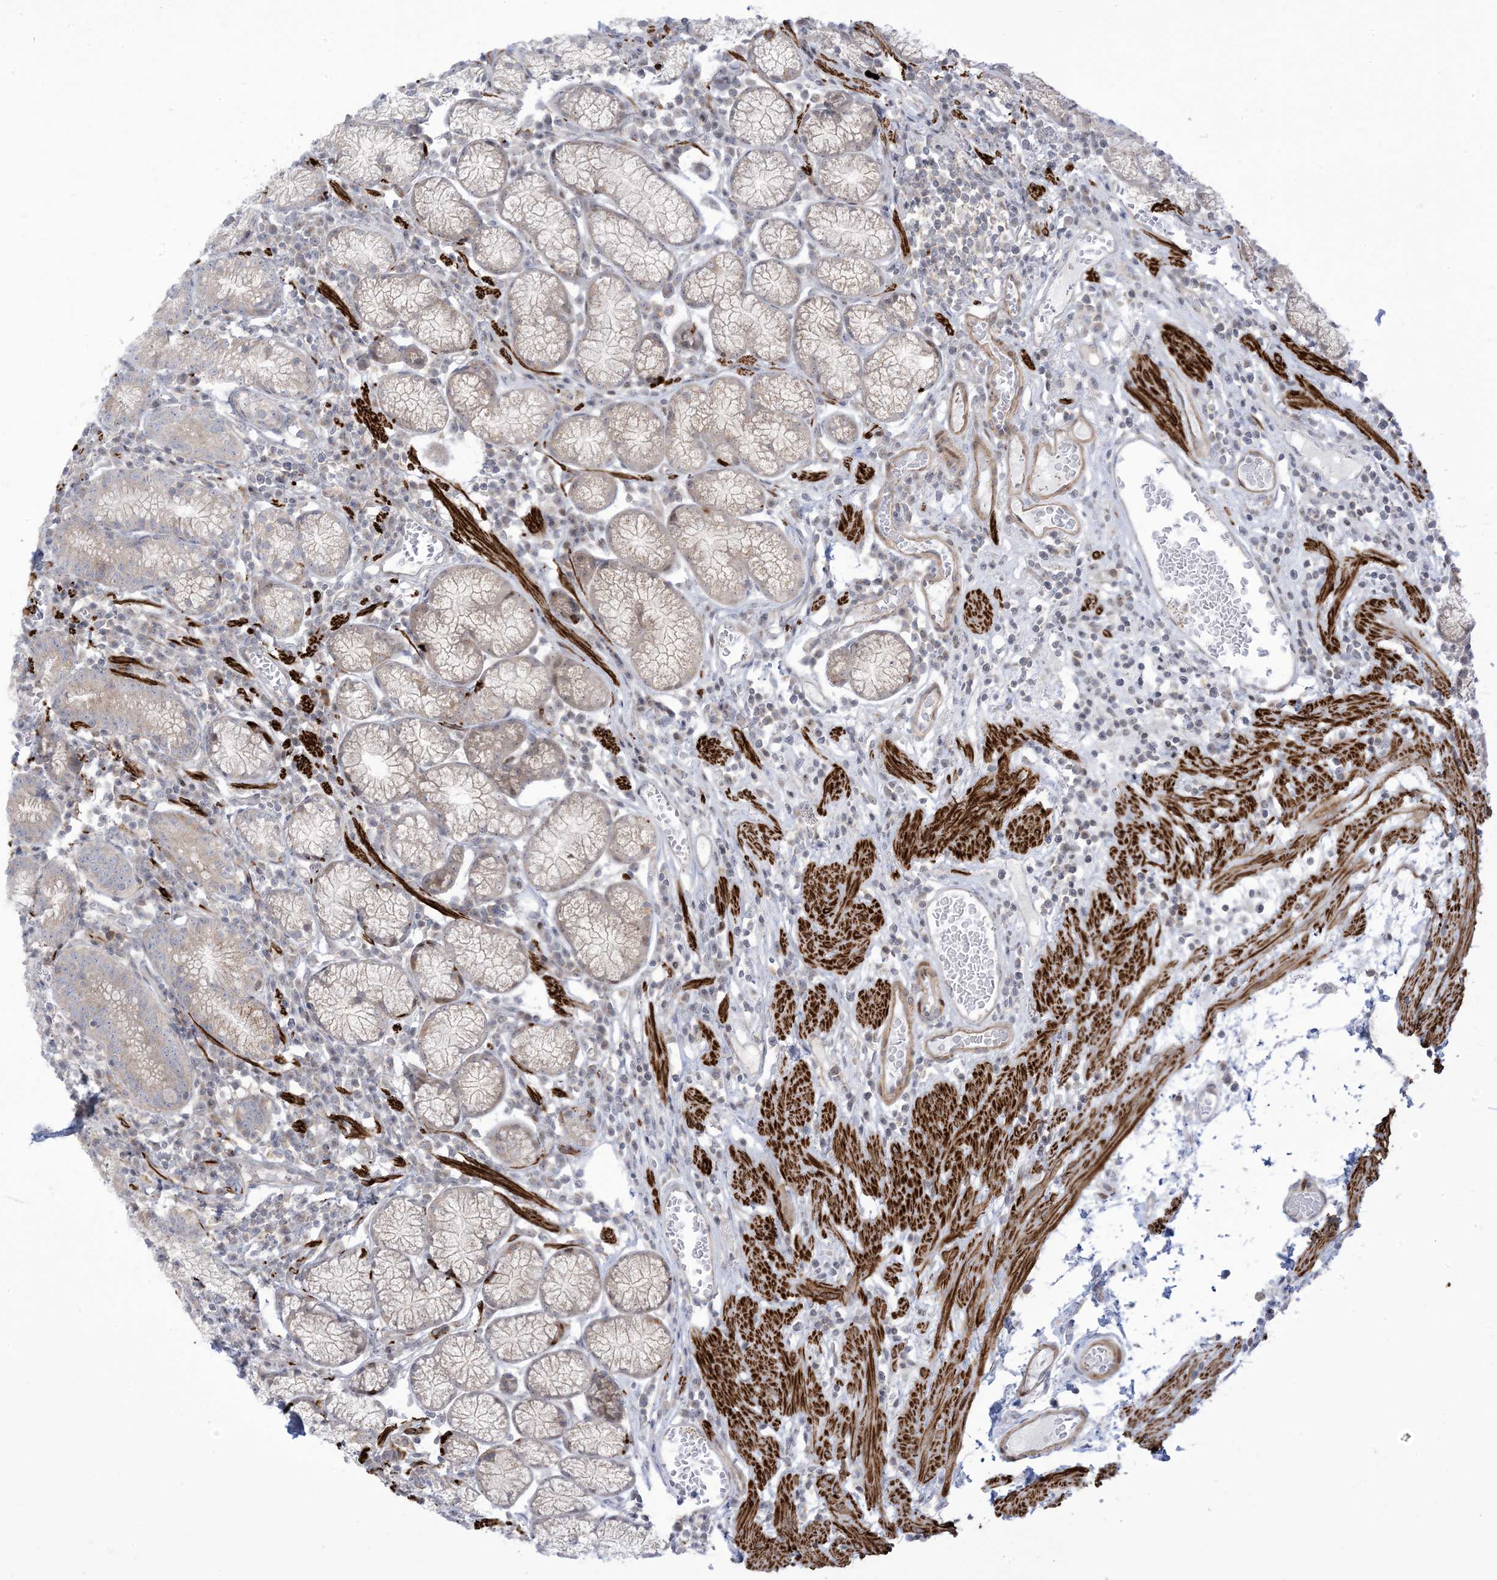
{"staining": {"intensity": "moderate", "quantity": "<25%", "location": "cytoplasmic/membranous"}, "tissue": "stomach", "cell_type": "Glandular cells", "image_type": "normal", "snomed": [{"axis": "morphology", "description": "Normal tissue, NOS"}, {"axis": "topography", "description": "Stomach"}], "caption": "Moderate cytoplasmic/membranous protein expression is appreciated in about <25% of glandular cells in stomach. (DAB = brown stain, brightfield microscopy at high magnification).", "gene": "AFTPH", "patient": {"sex": "male", "age": 55}}